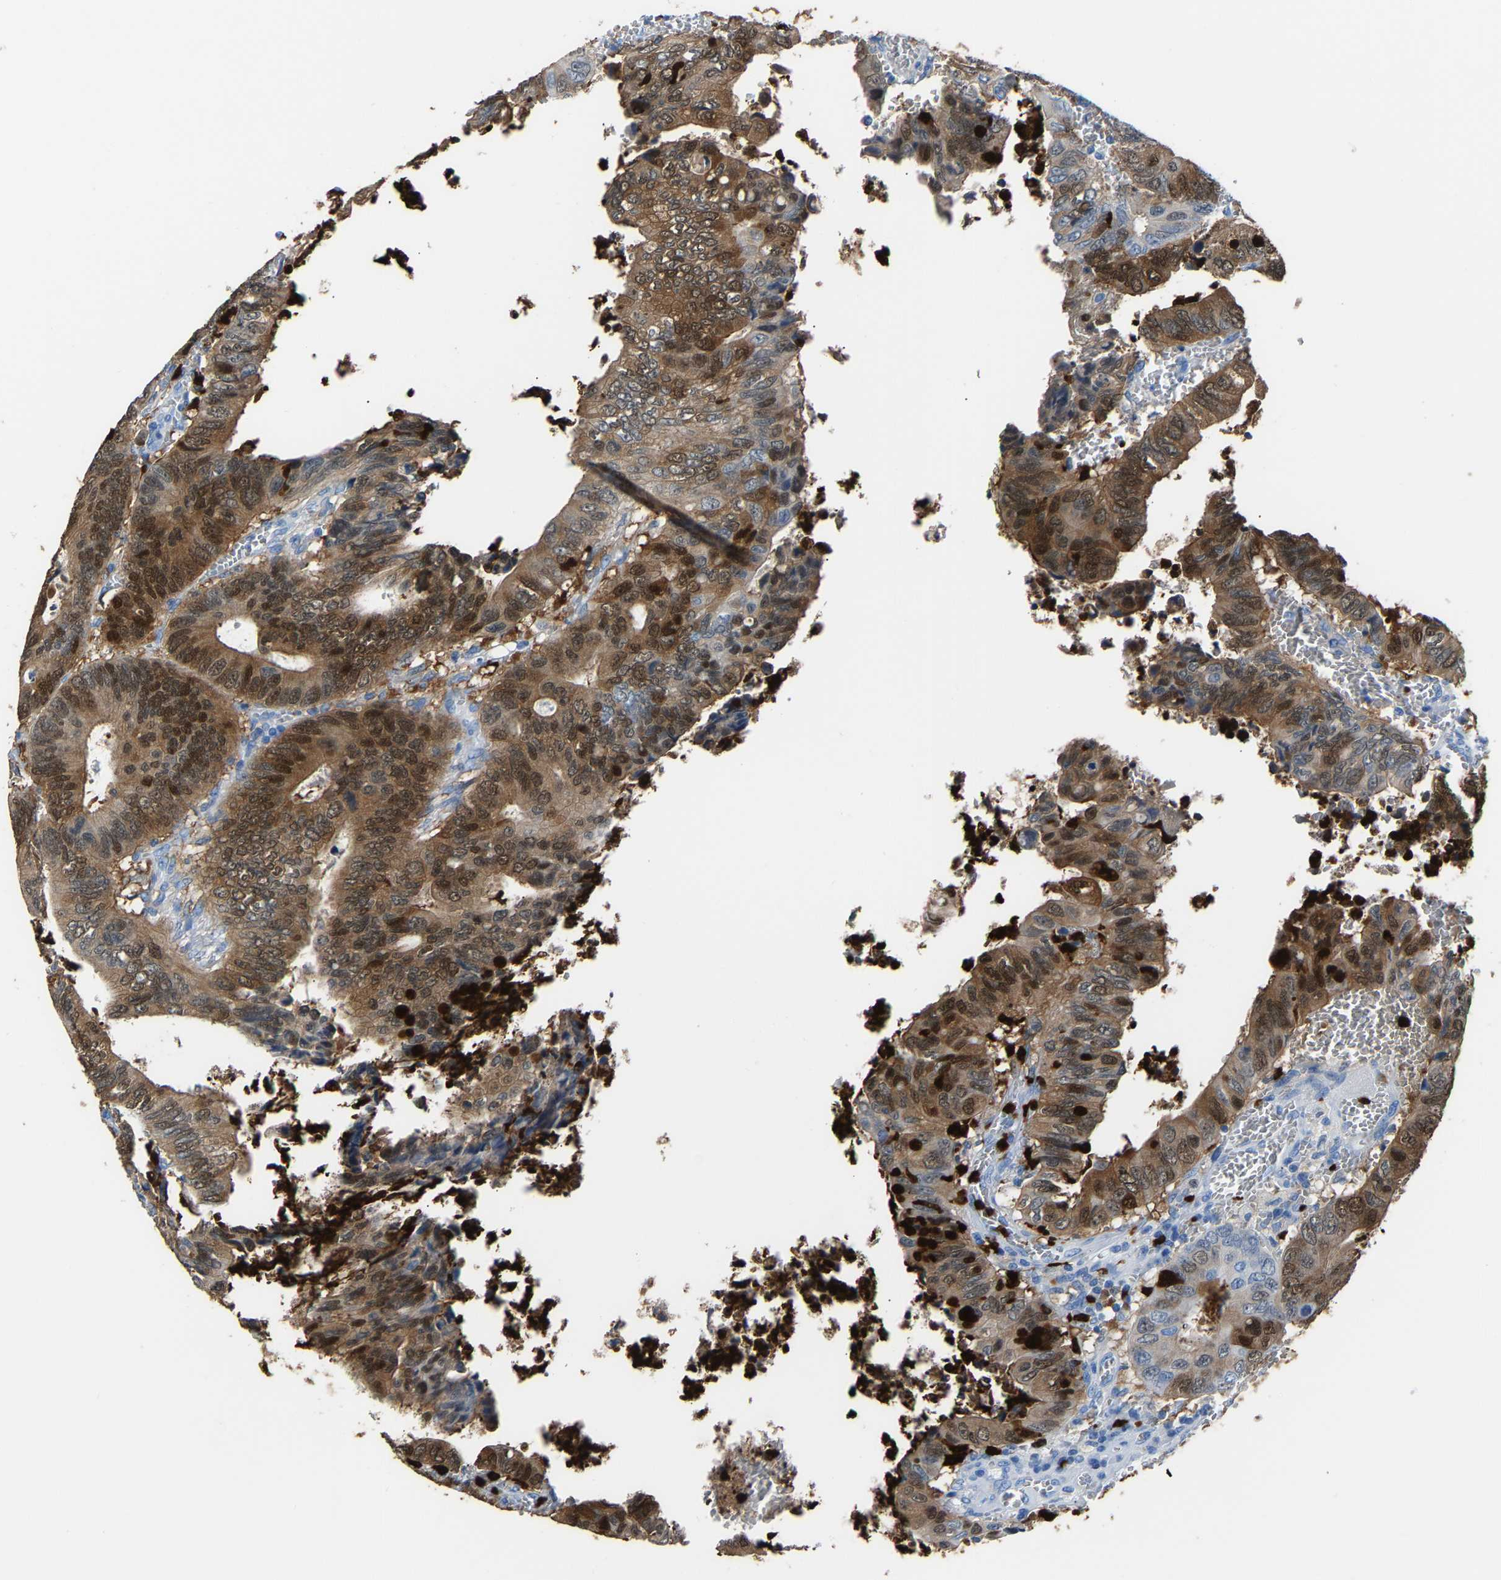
{"staining": {"intensity": "moderate", "quantity": ">75%", "location": "cytoplasmic/membranous,nuclear"}, "tissue": "colorectal cancer", "cell_type": "Tumor cells", "image_type": "cancer", "snomed": [{"axis": "morphology", "description": "Inflammation, NOS"}, {"axis": "morphology", "description": "Adenocarcinoma, NOS"}, {"axis": "topography", "description": "Colon"}], "caption": "This photomicrograph shows colorectal adenocarcinoma stained with IHC to label a protein in brown. The cytoplasmic/membranous and nuclear of tumor cells show moderate positivity for the protein. Nuclei are counter-stained blue.", "gene": "S100P", "patient": {"sex": "male", "age": 72}}